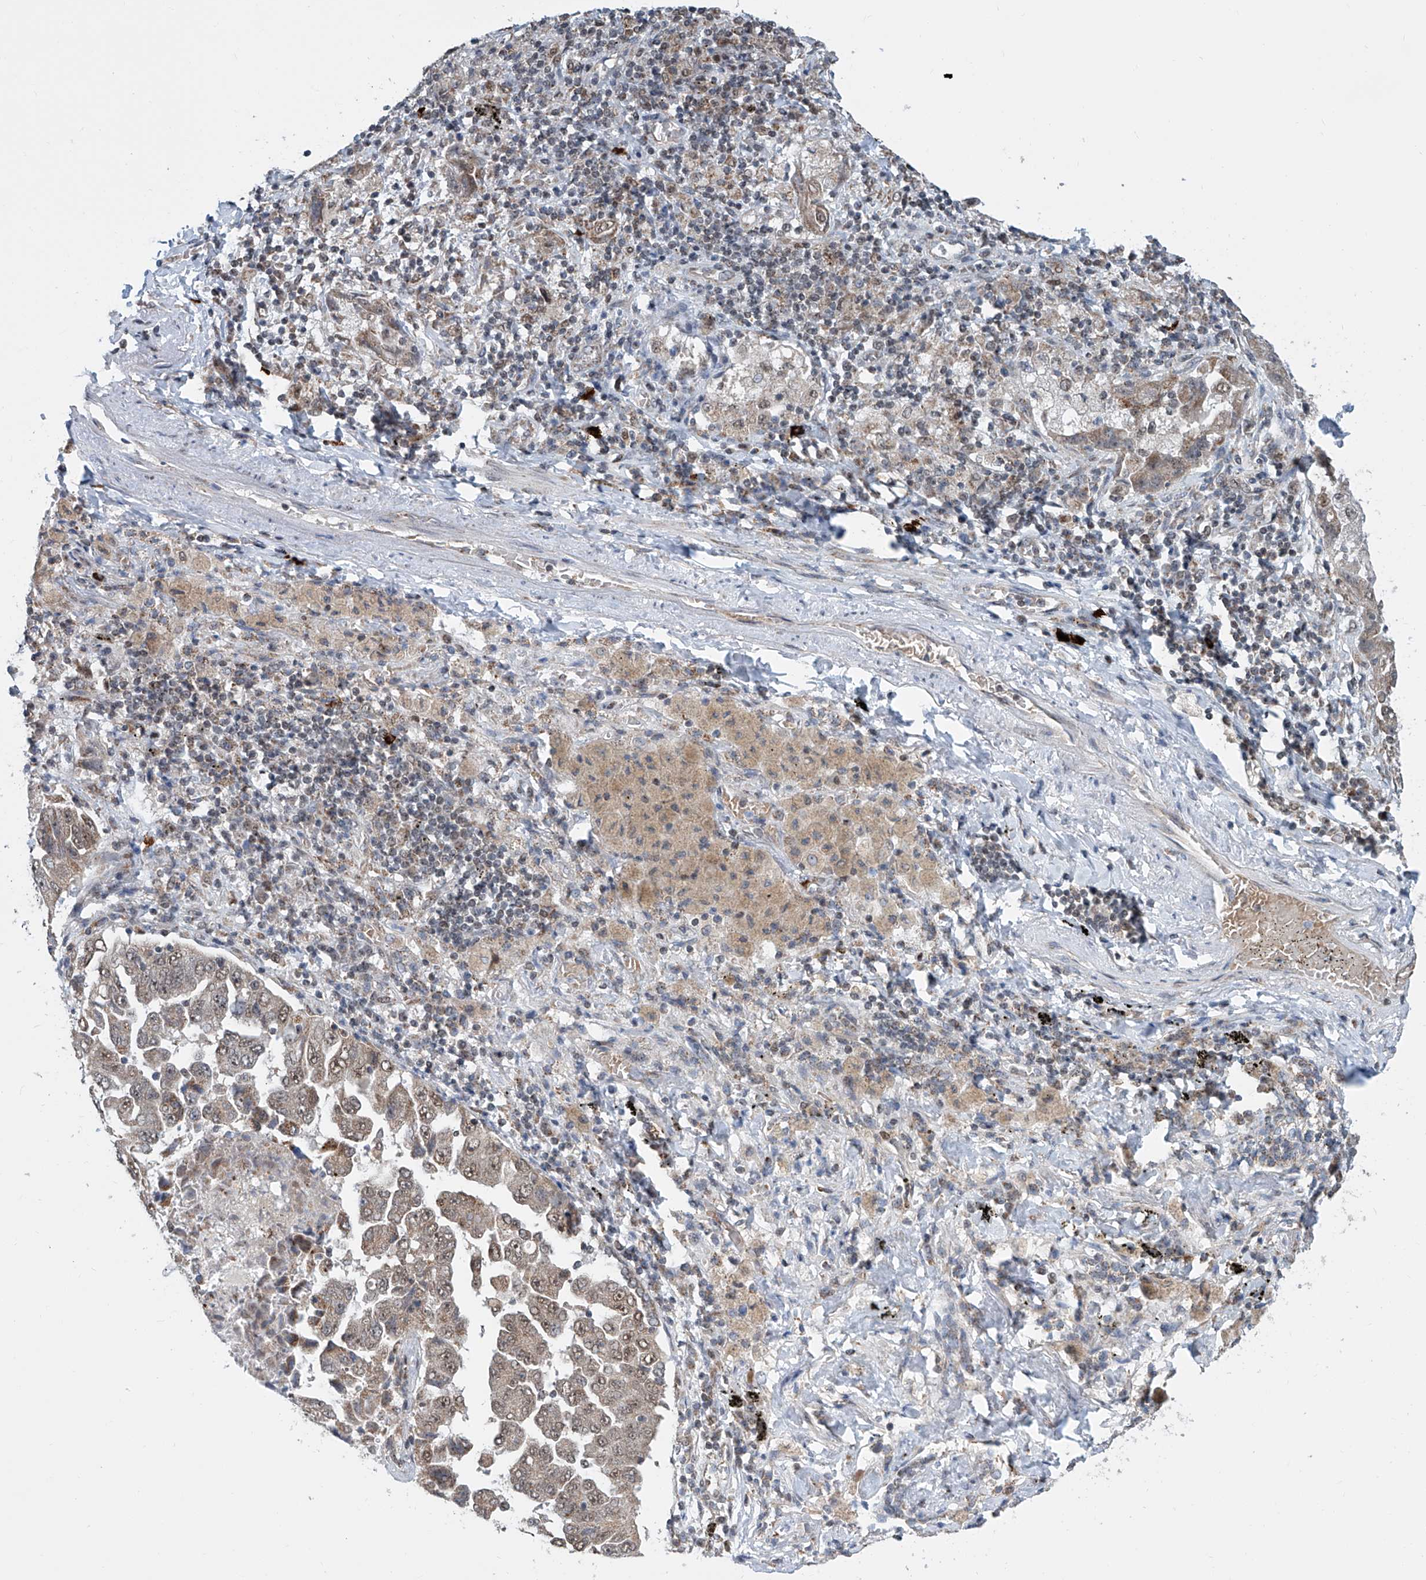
{"staining": {"intensity": "moderate", "quantity": ">75%", "location": "cytoplasmic/membranous,nuclear"}, "tissue": "lung cancer", "cell_type": "Tumor cells", "image_type": "cancer", "snomed": [{"axis": "morphology", "description": "Adenocarcinoma, NOS"}, {"axis": "topography", "description": "Lung"}], "caption": "Protein positivity by immunohistochemistry shows moderate cytoplasmic/membranous and nuclear positivity in about >75% of tumor cells in lung adenocarcinoma.", "gene": "SDE2", "patient": {"sex": "female", "age": 51}}